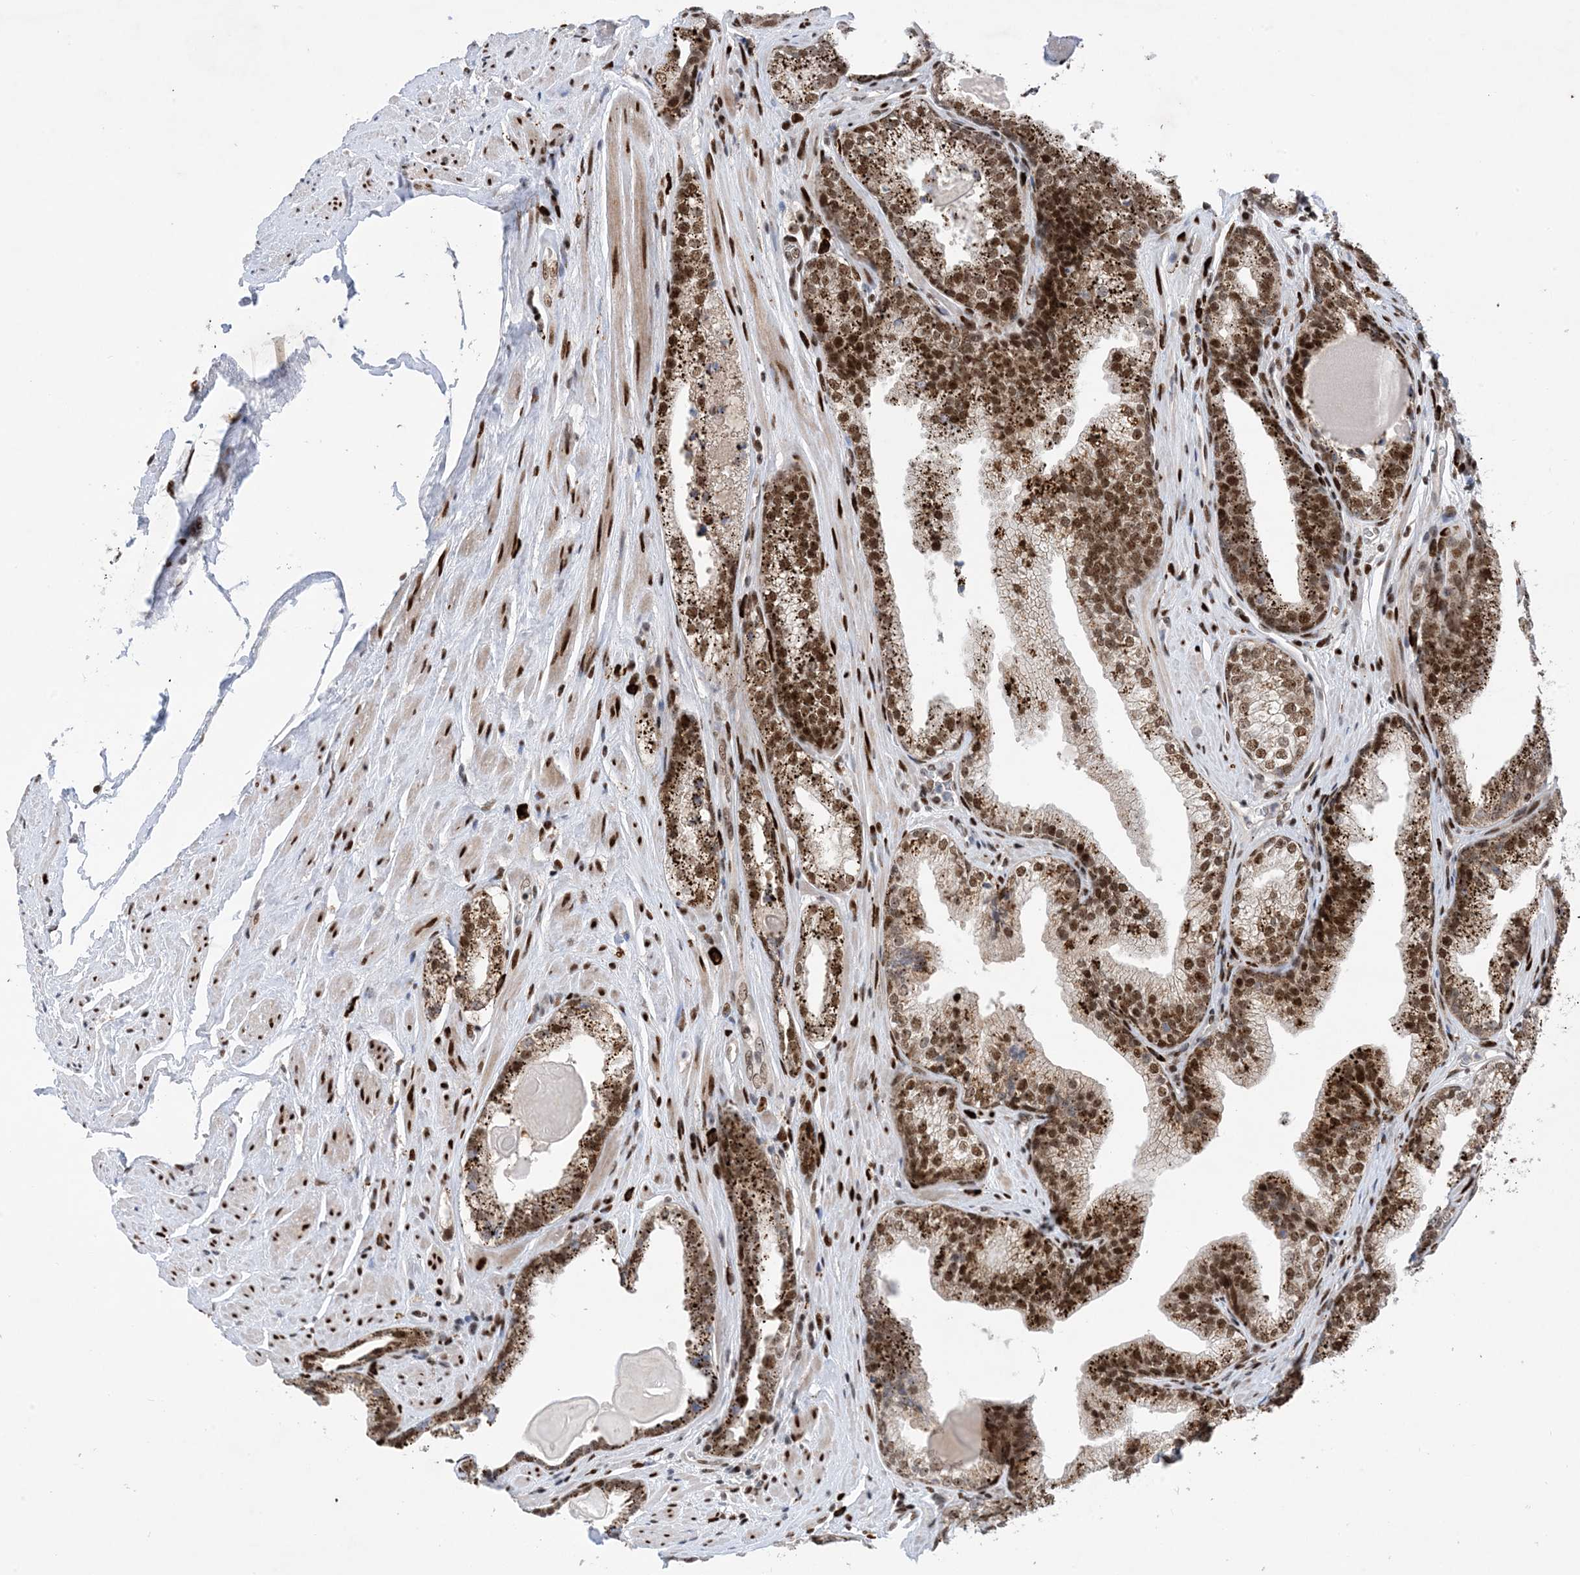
{"staining": {"intensity": "moderate", "quantity": ">75%", "location": "nuclear"}, "tissue": "prostate cancer", "cell_type": "Tumor cells", "image_type": "cancer", "snomed": [{"axis": "morphology", "description": "Adenocarcinoma, High grade"}, {"axis": "topography", "description": "Prostate"}], "caption": "Prostate cancer (adenocarcinoma (high-grade)) was stained to show a protein in brown. There is medium levels of moderate nuclear positivity in about >75% of tumor cells.", "gene": "TSPYL1", "patient": {"sex": "male", "age": 63}}